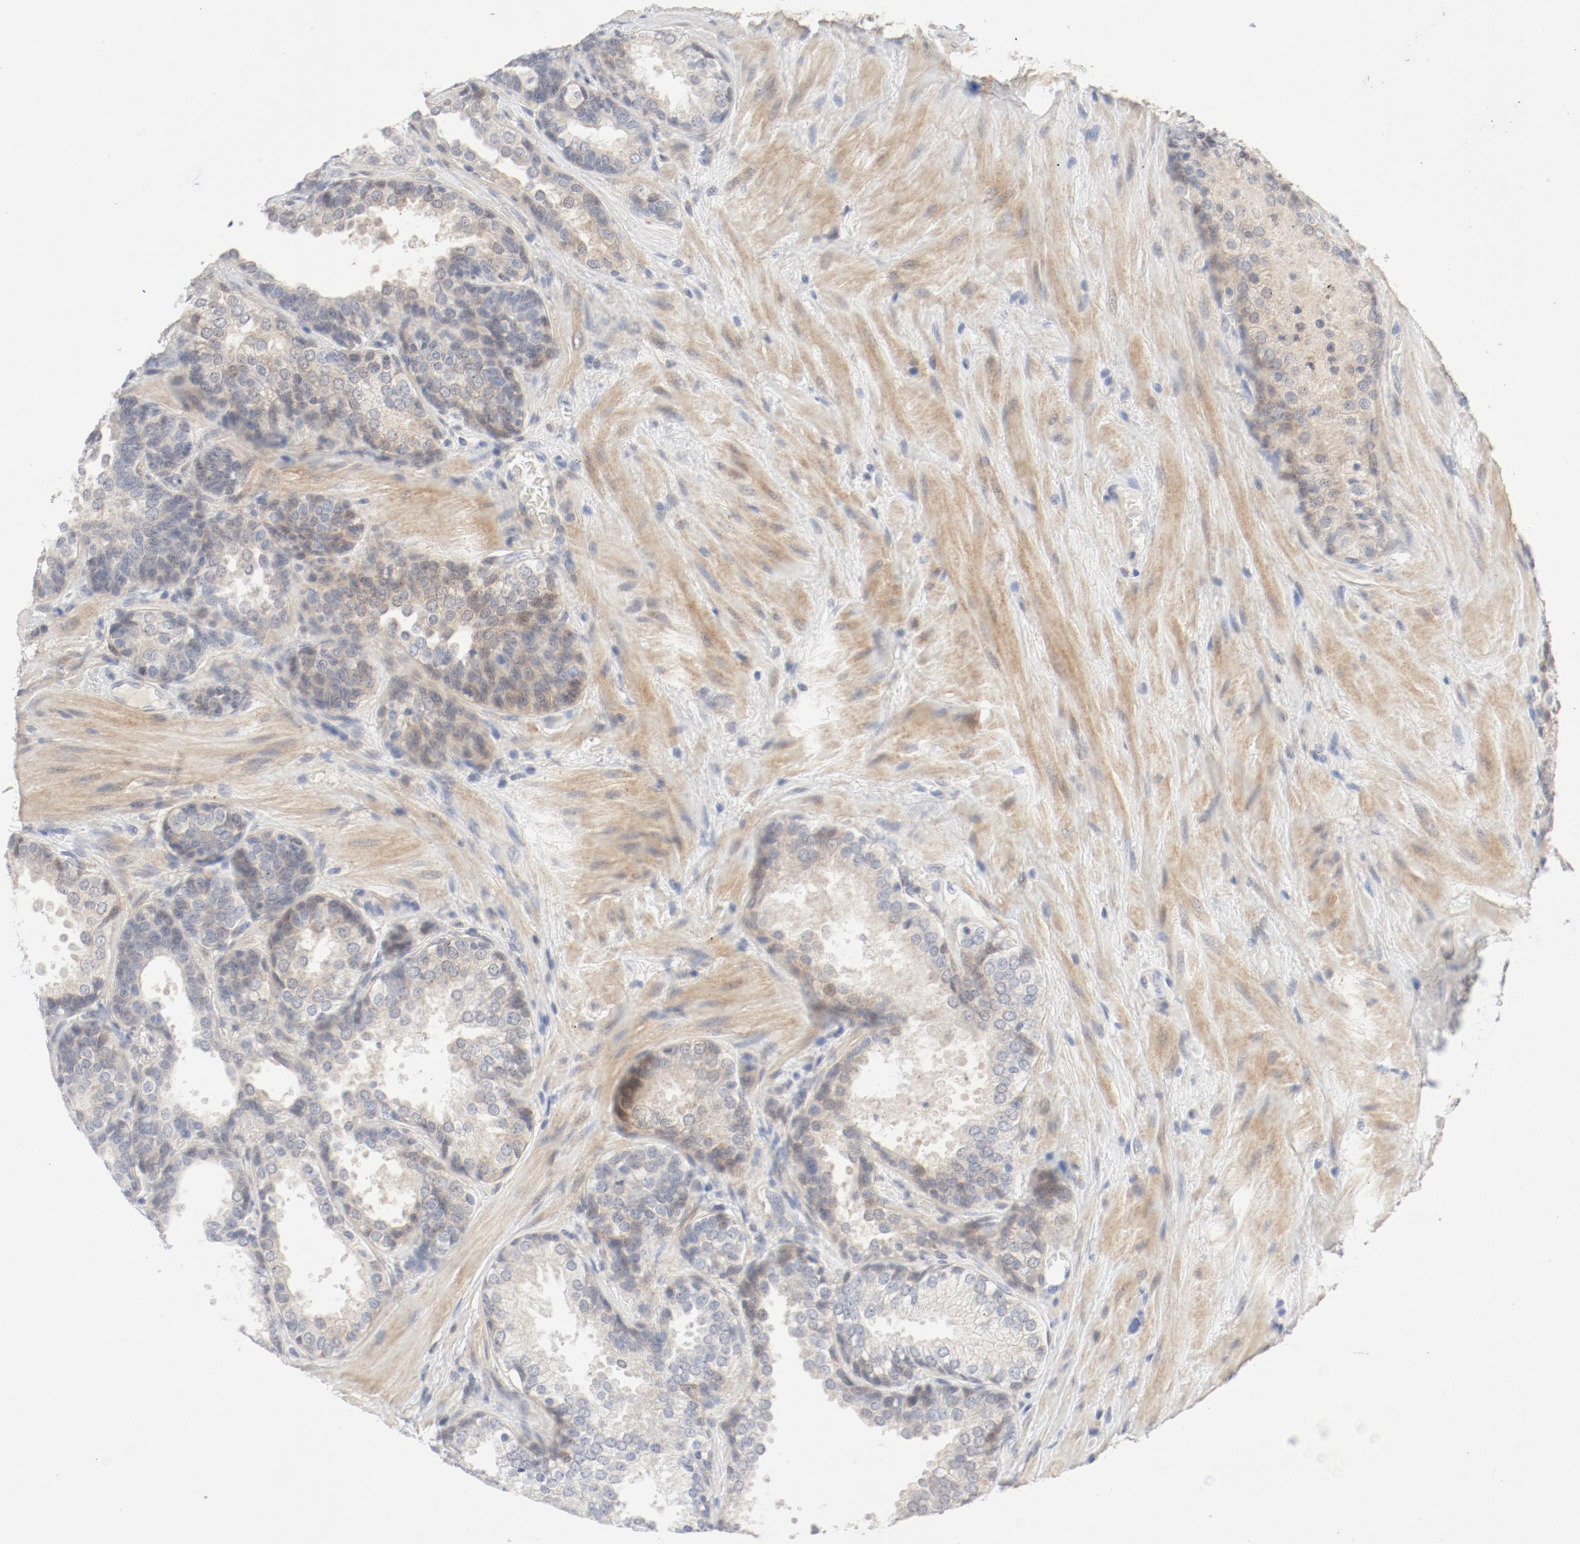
{"staining": {"intensity": "weak", "quantity": ">75%", "location": "cytoplasmic/membranous"}, "tissue": "prostate cancer", "cell_type": "Tumor cells", "image_type": "cancer", "snomed": [{"axis": "morphology", "description": "Adenocarcinoma, High grade"}, {"axis": "topography", "description": "Prostate"}], "caption": "High-power microscopy captured an immunohistochemistry photomicrograph of high-grade adenocarcinoma (prostate), revealing weak cytoplasmic/membranous positivity in about >75% of tumor cells.", "gene": "PGM1", "patient": {"sex": "male", "age": 70}}